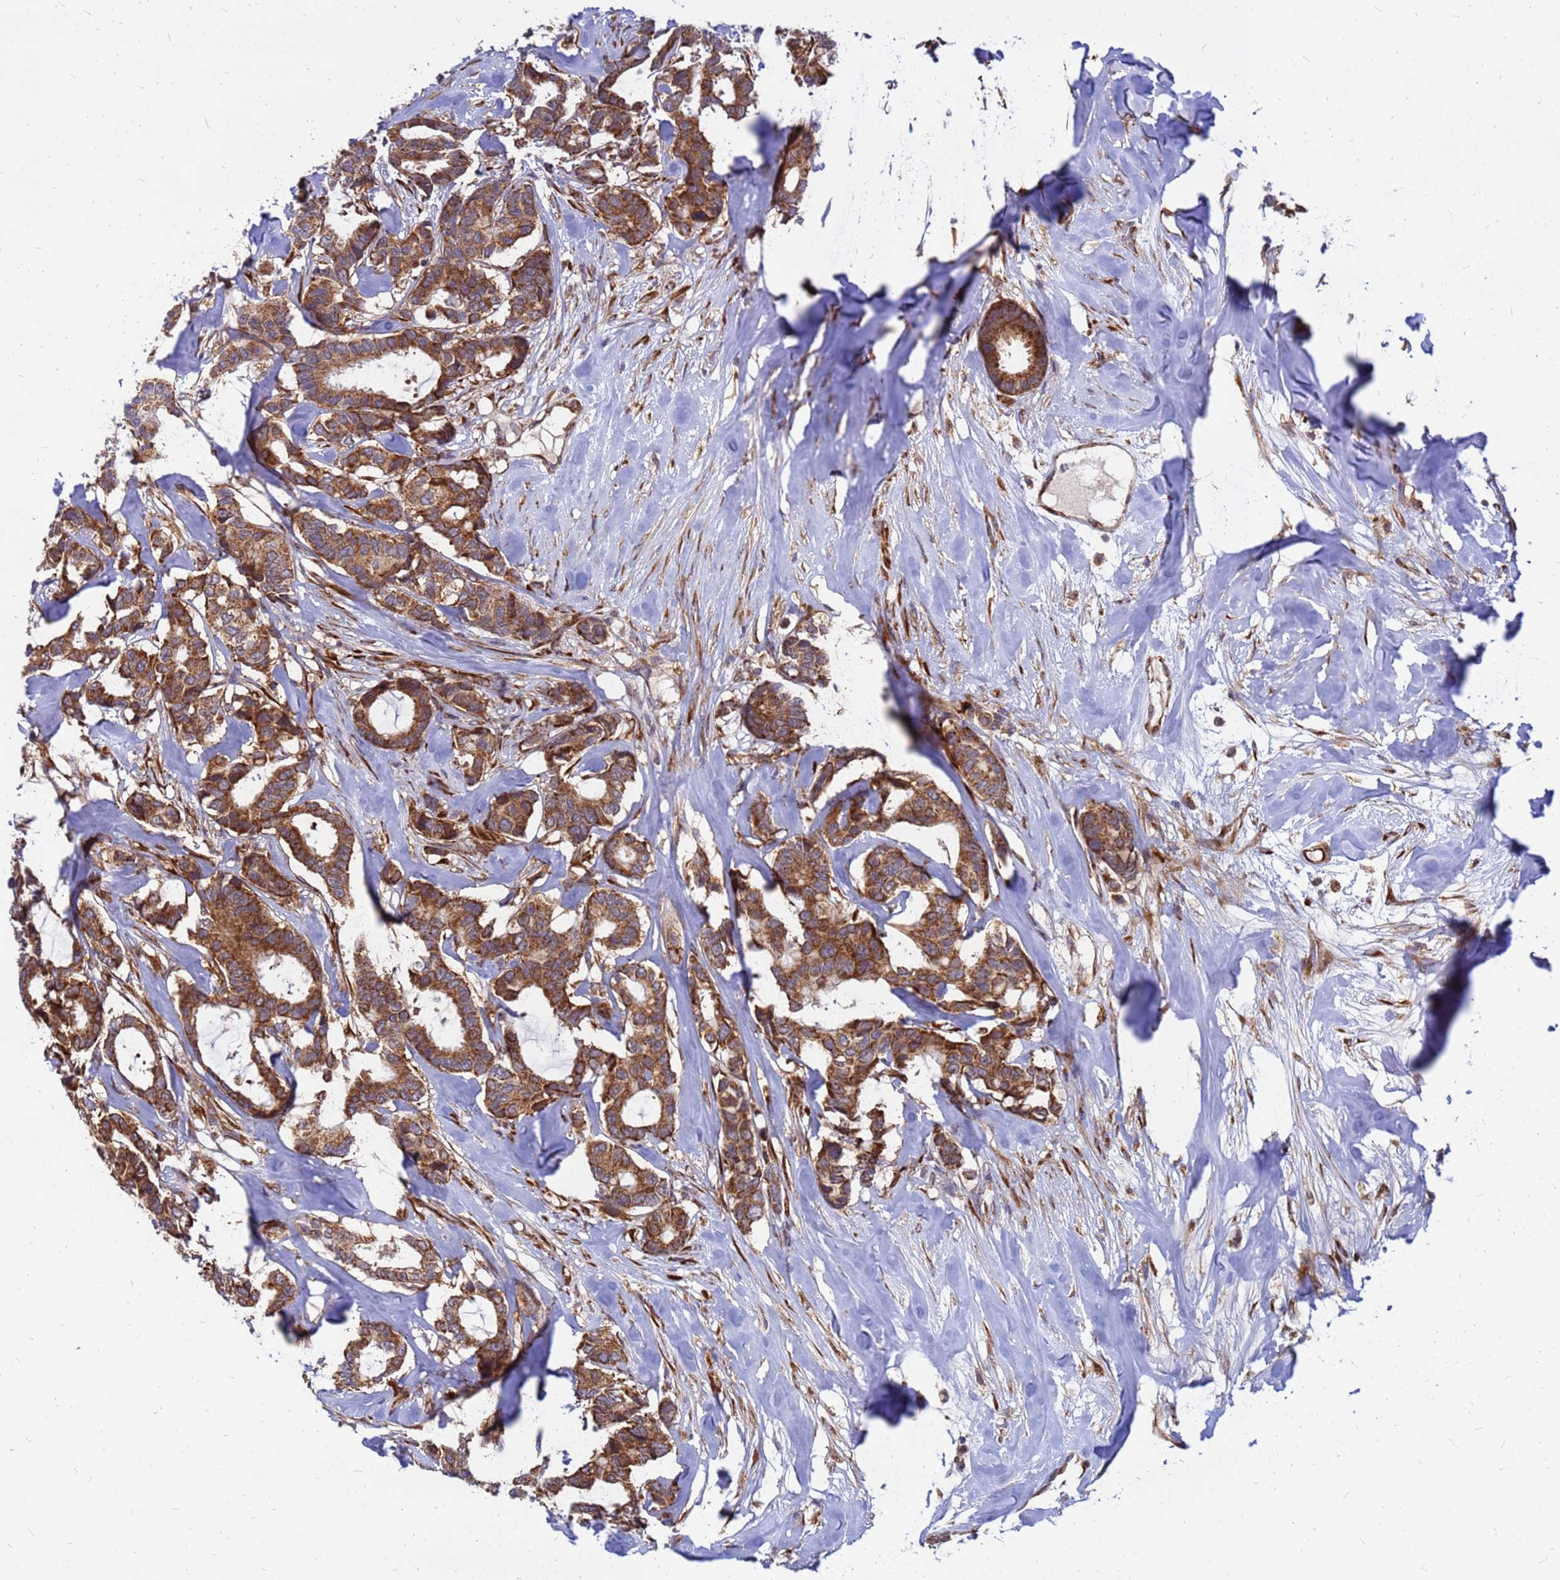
{"staining": {"intensity": "strong", "quantity": ">75%", "location": "cytoplasmic/membranous"}, "tissue": "breast cancer", "cell_type": "Tumor cells", "image_type": "cancer", "snomed": [{"axis": "morphology", "description": "Duct carcinoma"}, {"axis": "topography", "description": "Breast"}], "caption": "Immunohistochemical staining of breast infiltrating ductal carcinoma exhibits high levels of strong cytoplasmic/membranous staining in approximately >75% of tumor cells.", "gene": "RPL8", "patient": {"sex": "female", "age": 87}}